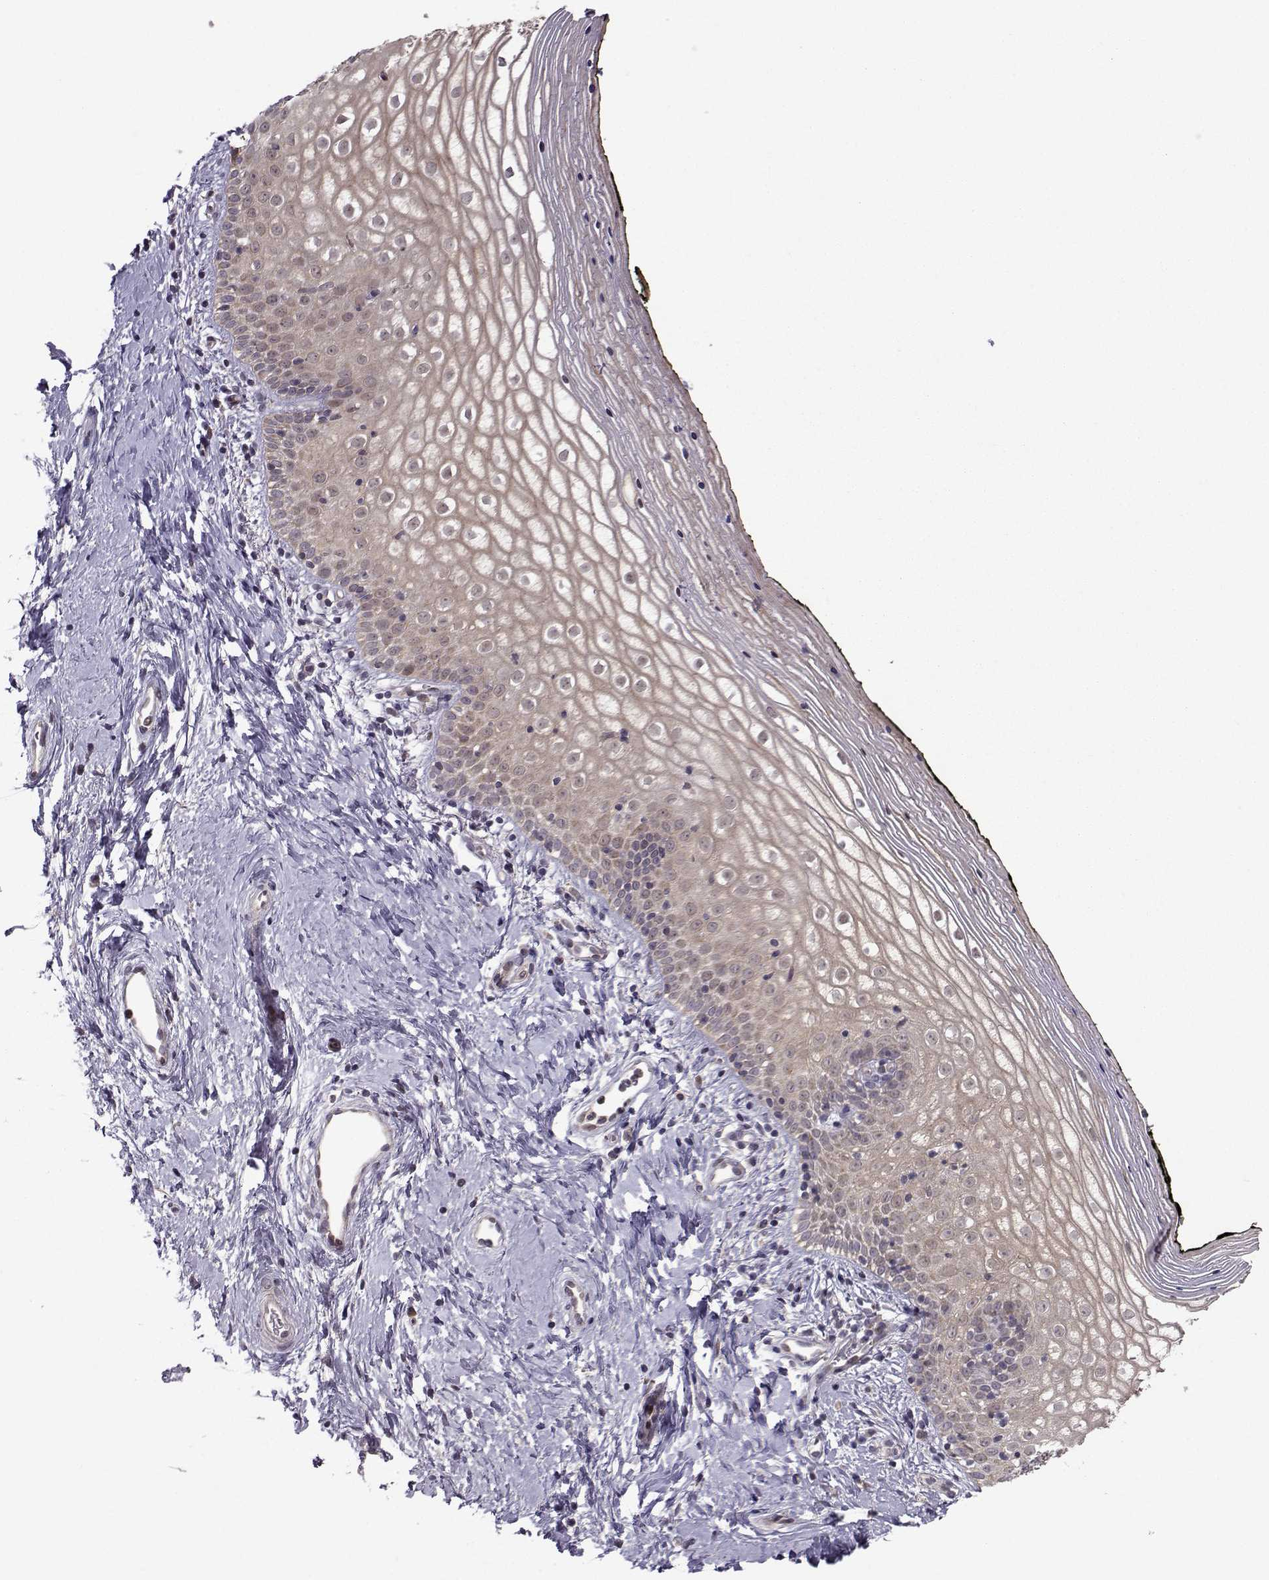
{"staining": {"intensity": "weak", "quantity": "25%-75%", "location": "cytoplasmic/membranous"}, "tissue": "vagina", "cell_type": "Squamous epithelial cells", "image_type": "normal", "snomed": [{"axis": "morphology", "description": "Normal tissue, NOS"}, {"axis": "topography", "description": "Vagina"}], "caption": "The photomicrograph exhibits staining of unremarkable vagina, revealing weak cytoplasmic/membranous protein staining (brown color) within squamous epithelial cells. (DAB = brown stain, brightfield microscopy at high magnification).", "gene": "NECAB3", "patient": {"sex": "female", "age": 47}}